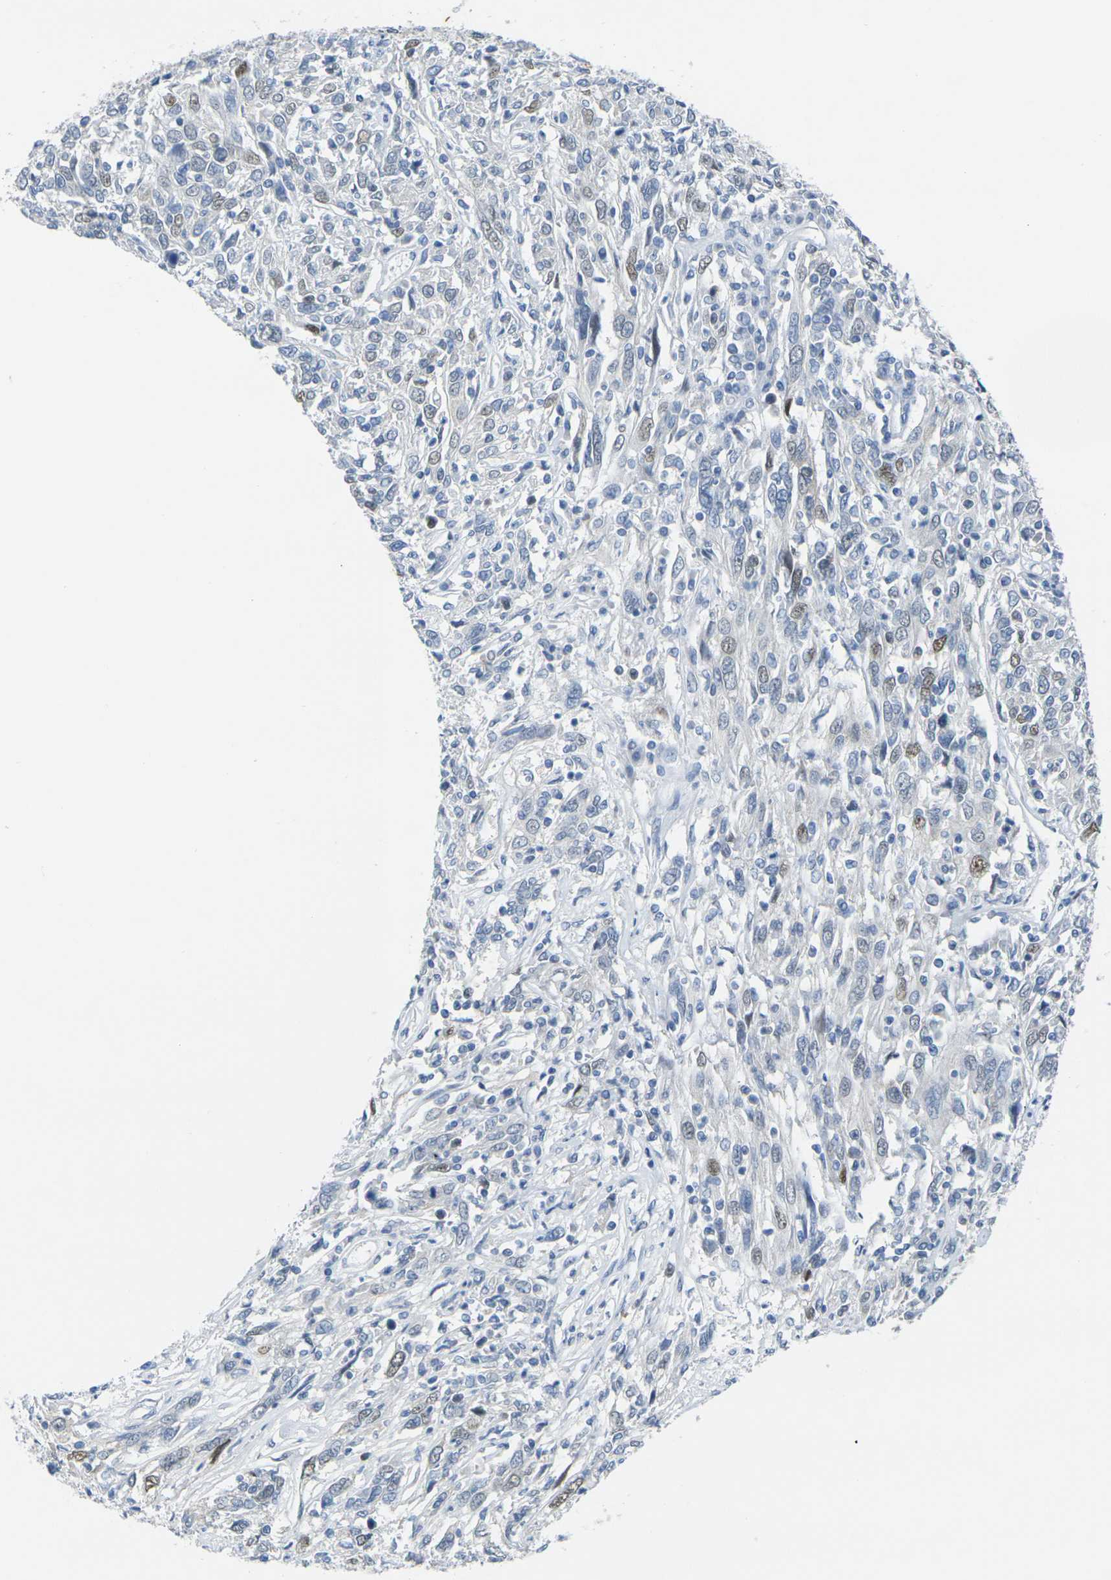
{"staining": {"intensity": "moderate", "quantity": "<25%", "location": "nuclear"}, "tissue": "cervical cancer", "cell_type": "Tumor cells", "image_type": "cancer", "snomed": [{"axis": "morphology", "description": "Squamous cell carcinoma, NOS"}, {"axis": "topography", "description": "Cervix"}], "caption": "IHC image of neoplastic tissue: cervical squamous cell carcinoma stained using immunohistochemistry (IHC) demonstrates low levels of moderate protein expression localized specifically in the nuclear of tumor cells, appearing as a nuclear brown color.", "gene": "CDK2", "patient": {"sex": "female", "age": 46}}